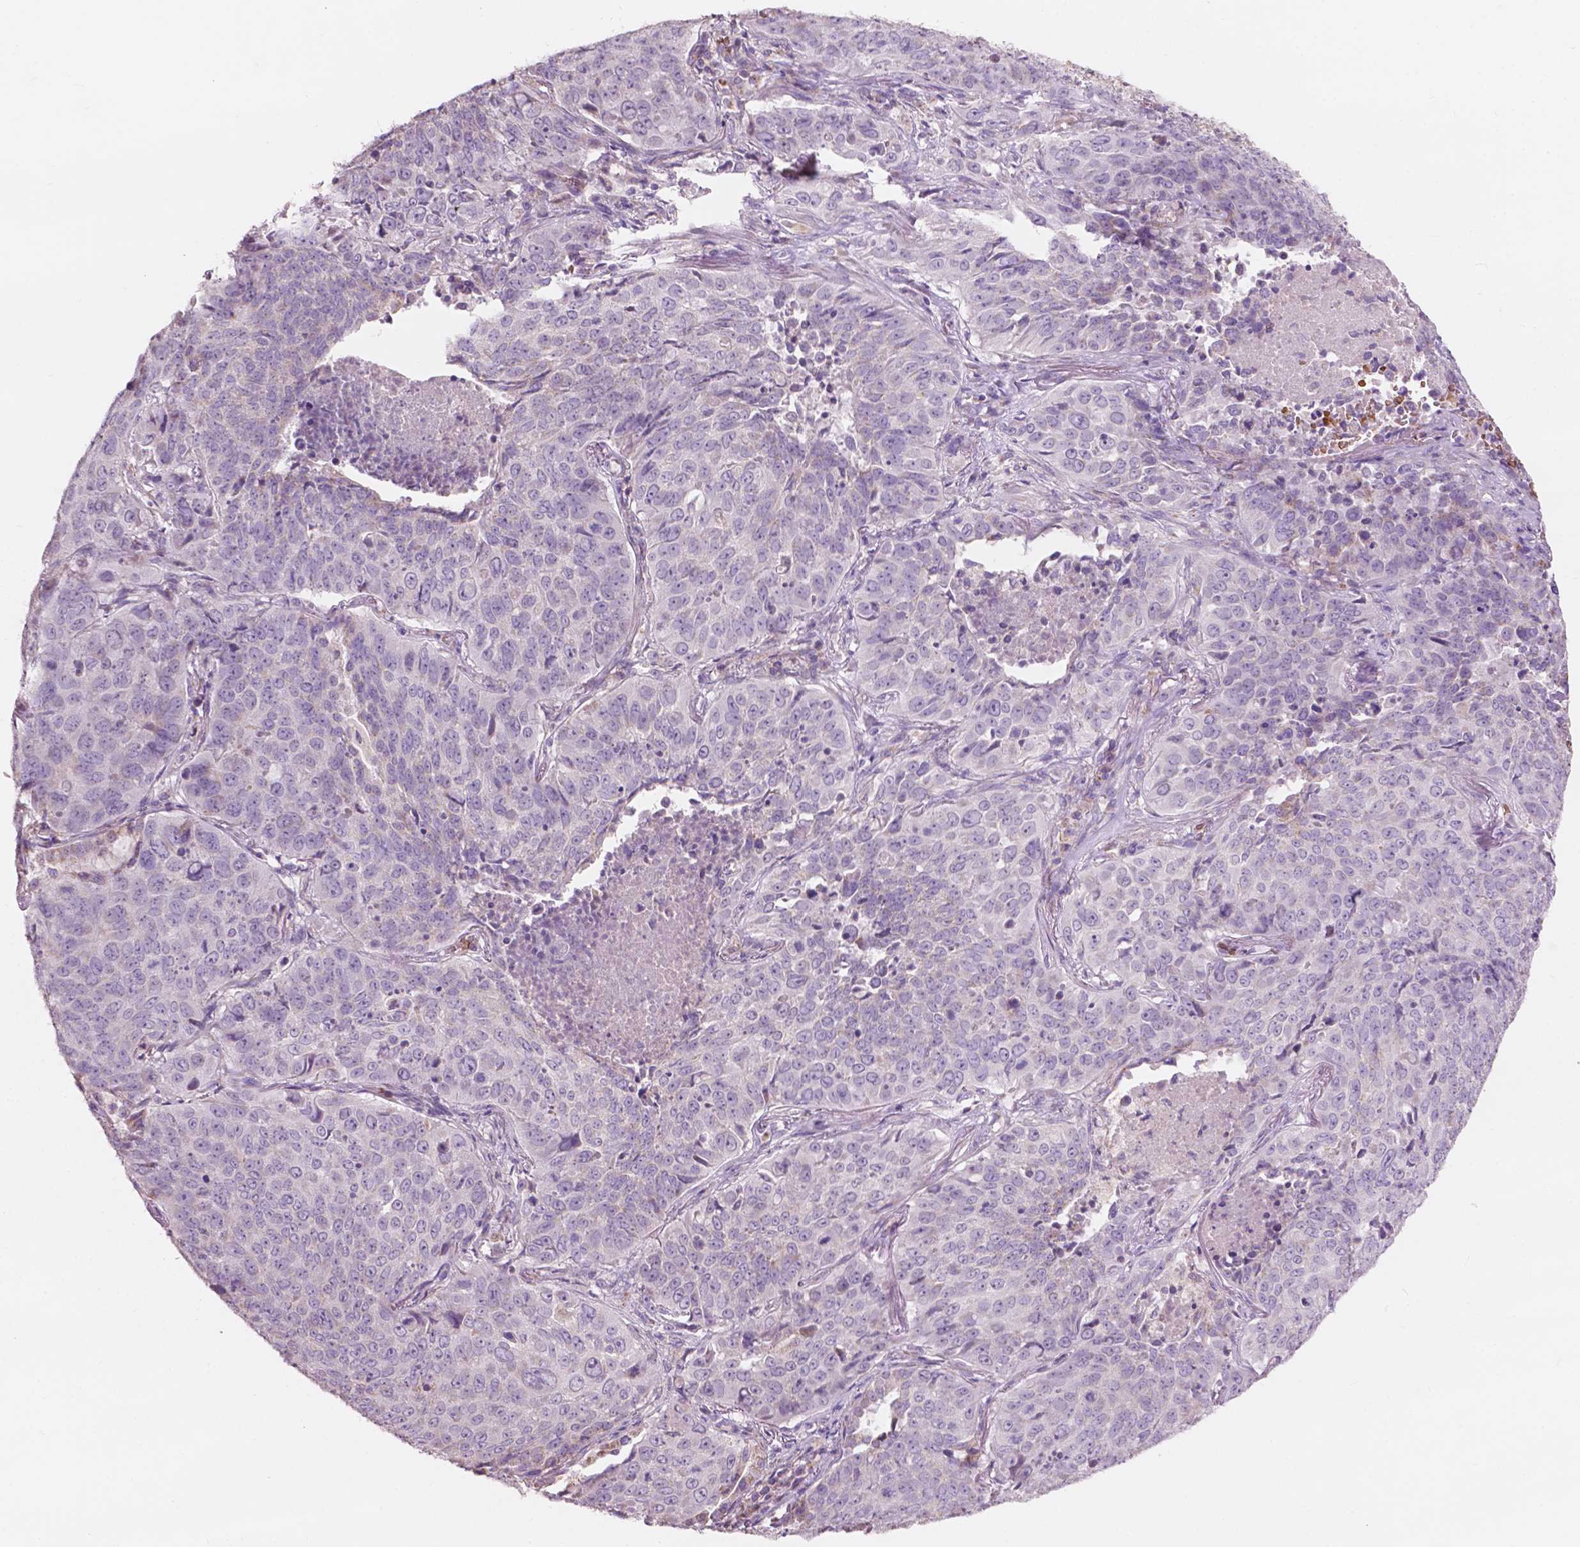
{"staining": {"intensity": "negative", "quantity": "none", "location": "none"}, "tissue": "lung cancer", "cell_type": "Tumor cells", "image_type": "cancer", "snomed": [{"axis": "morphology", "description": "Normal tissue, NOS"}, {"axis": "morphology", "description": "Squamous cell carcinoma, NOS"}, {"axis": "topography", "description": "Bronchus"}, {"axis": "topography", "description": "Lung"}], "caption": "This photomicrograph is of lung cancer (squamous cell carcinoma) stained with immunohistochemistry (IHC) to label a protein in brown with the nuclei are counter-stained blue. There is no positivity in tumor cells.", "gene": "NDUFS1", "patient": {"sex": "male", "age": 64}}